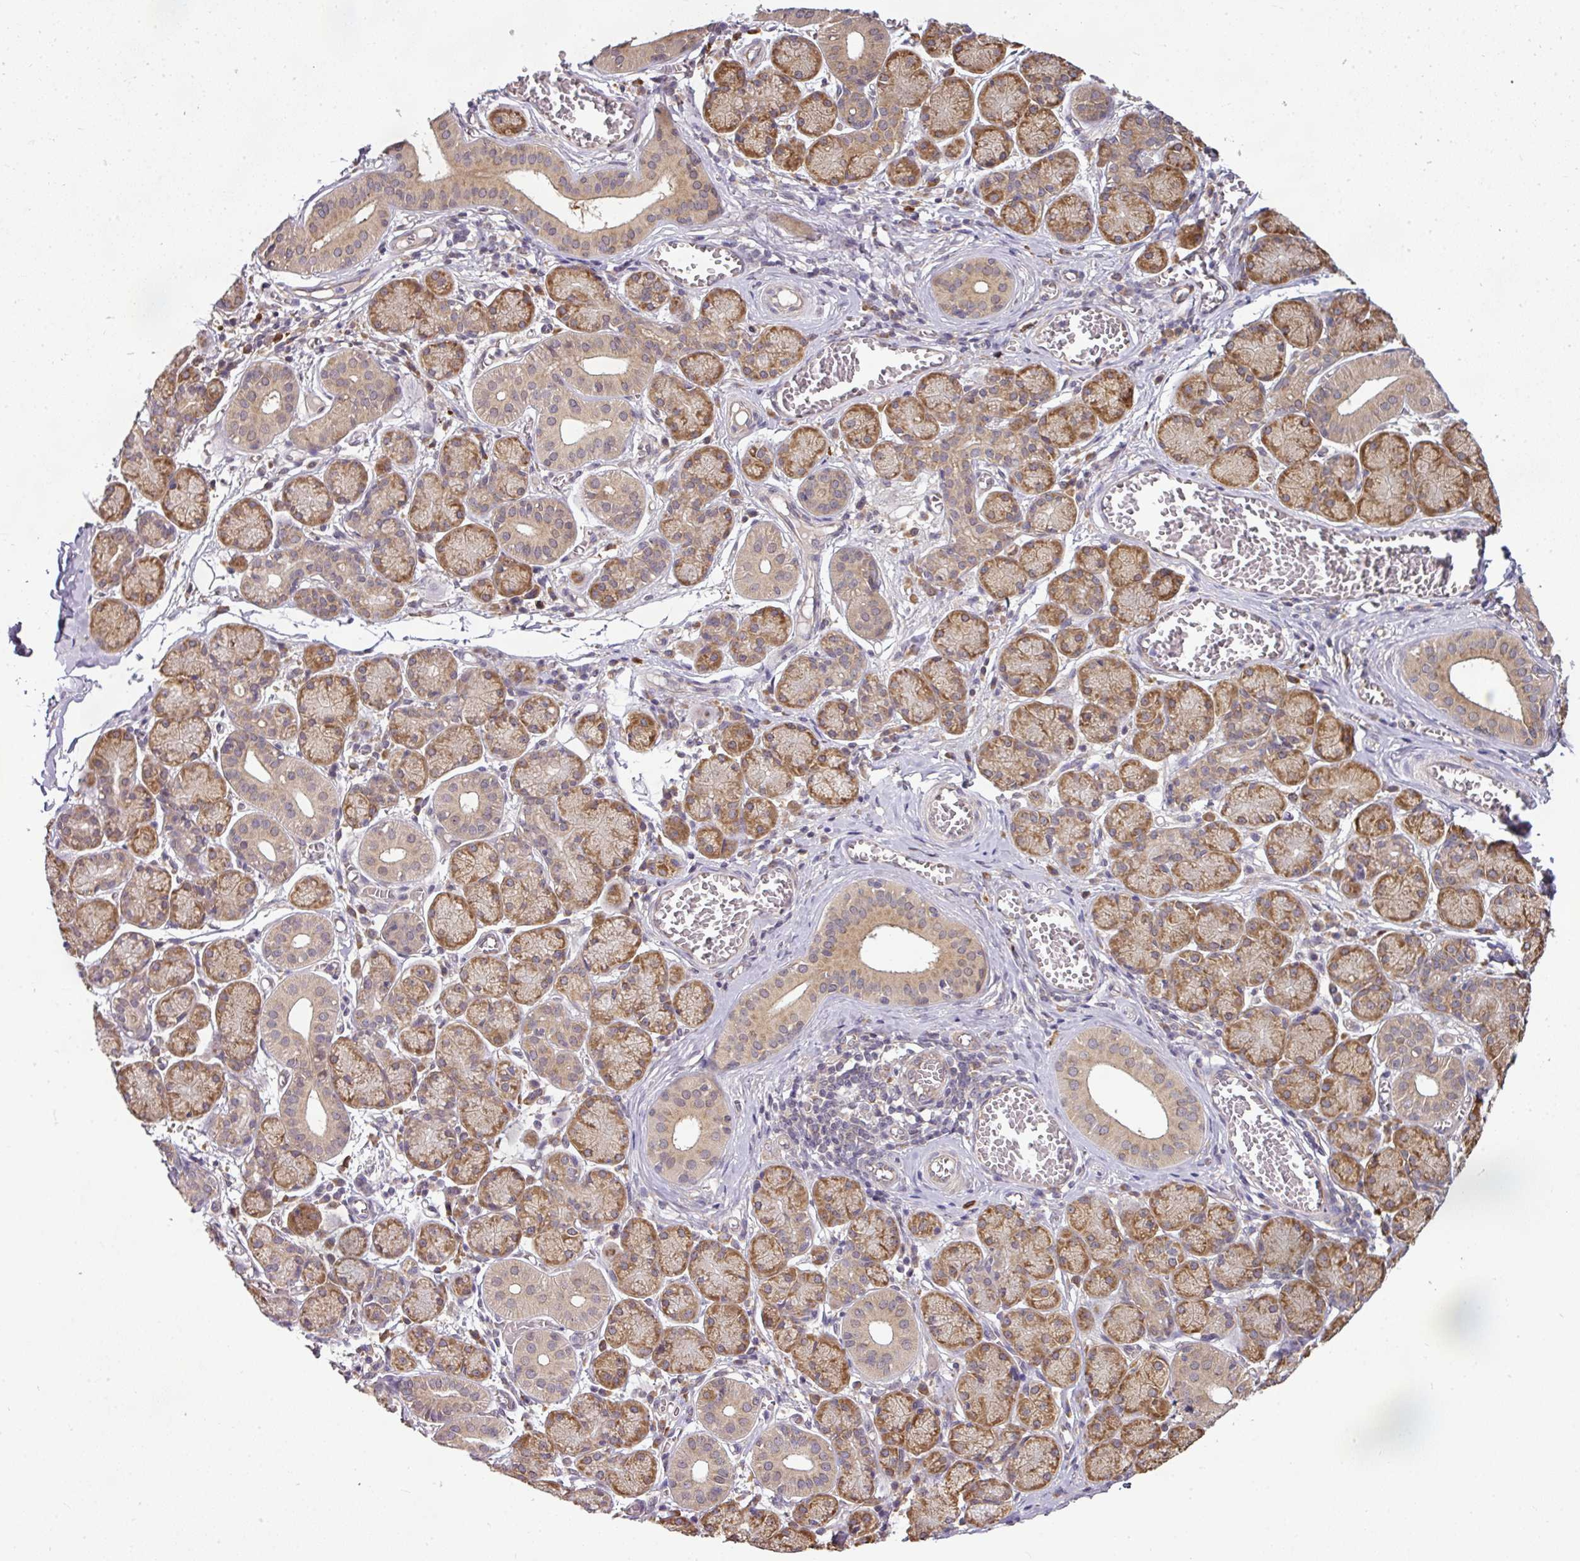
{"staining": {"intensity": "moderate", "quantity": ">75%", "location": "cytoplasmic/membranous"}, "tissue": "salivary gland", "cell_type": "Glandular cells", "image_type": "normal", "snomed": [{"axis": "morphology", "description": "Normal tissue, NOS"}, {"axis": "topography", "description": "Salivary gland"}], "caption": "High-power microscopy captured an immunohistochemistry image of benign salivary gland, revealing moderate cytoplasmic/membranous expression in about >75% of glandular cells. The staining was performed using DAB (3,3'-diaminobenzidine) to visualize the protein expression in brown, while the nuclei were stained in blue with hematoxylin (Magnification: 20x).", "gene": "RBM14", "patient": {"sex": "female", "age": 24}}